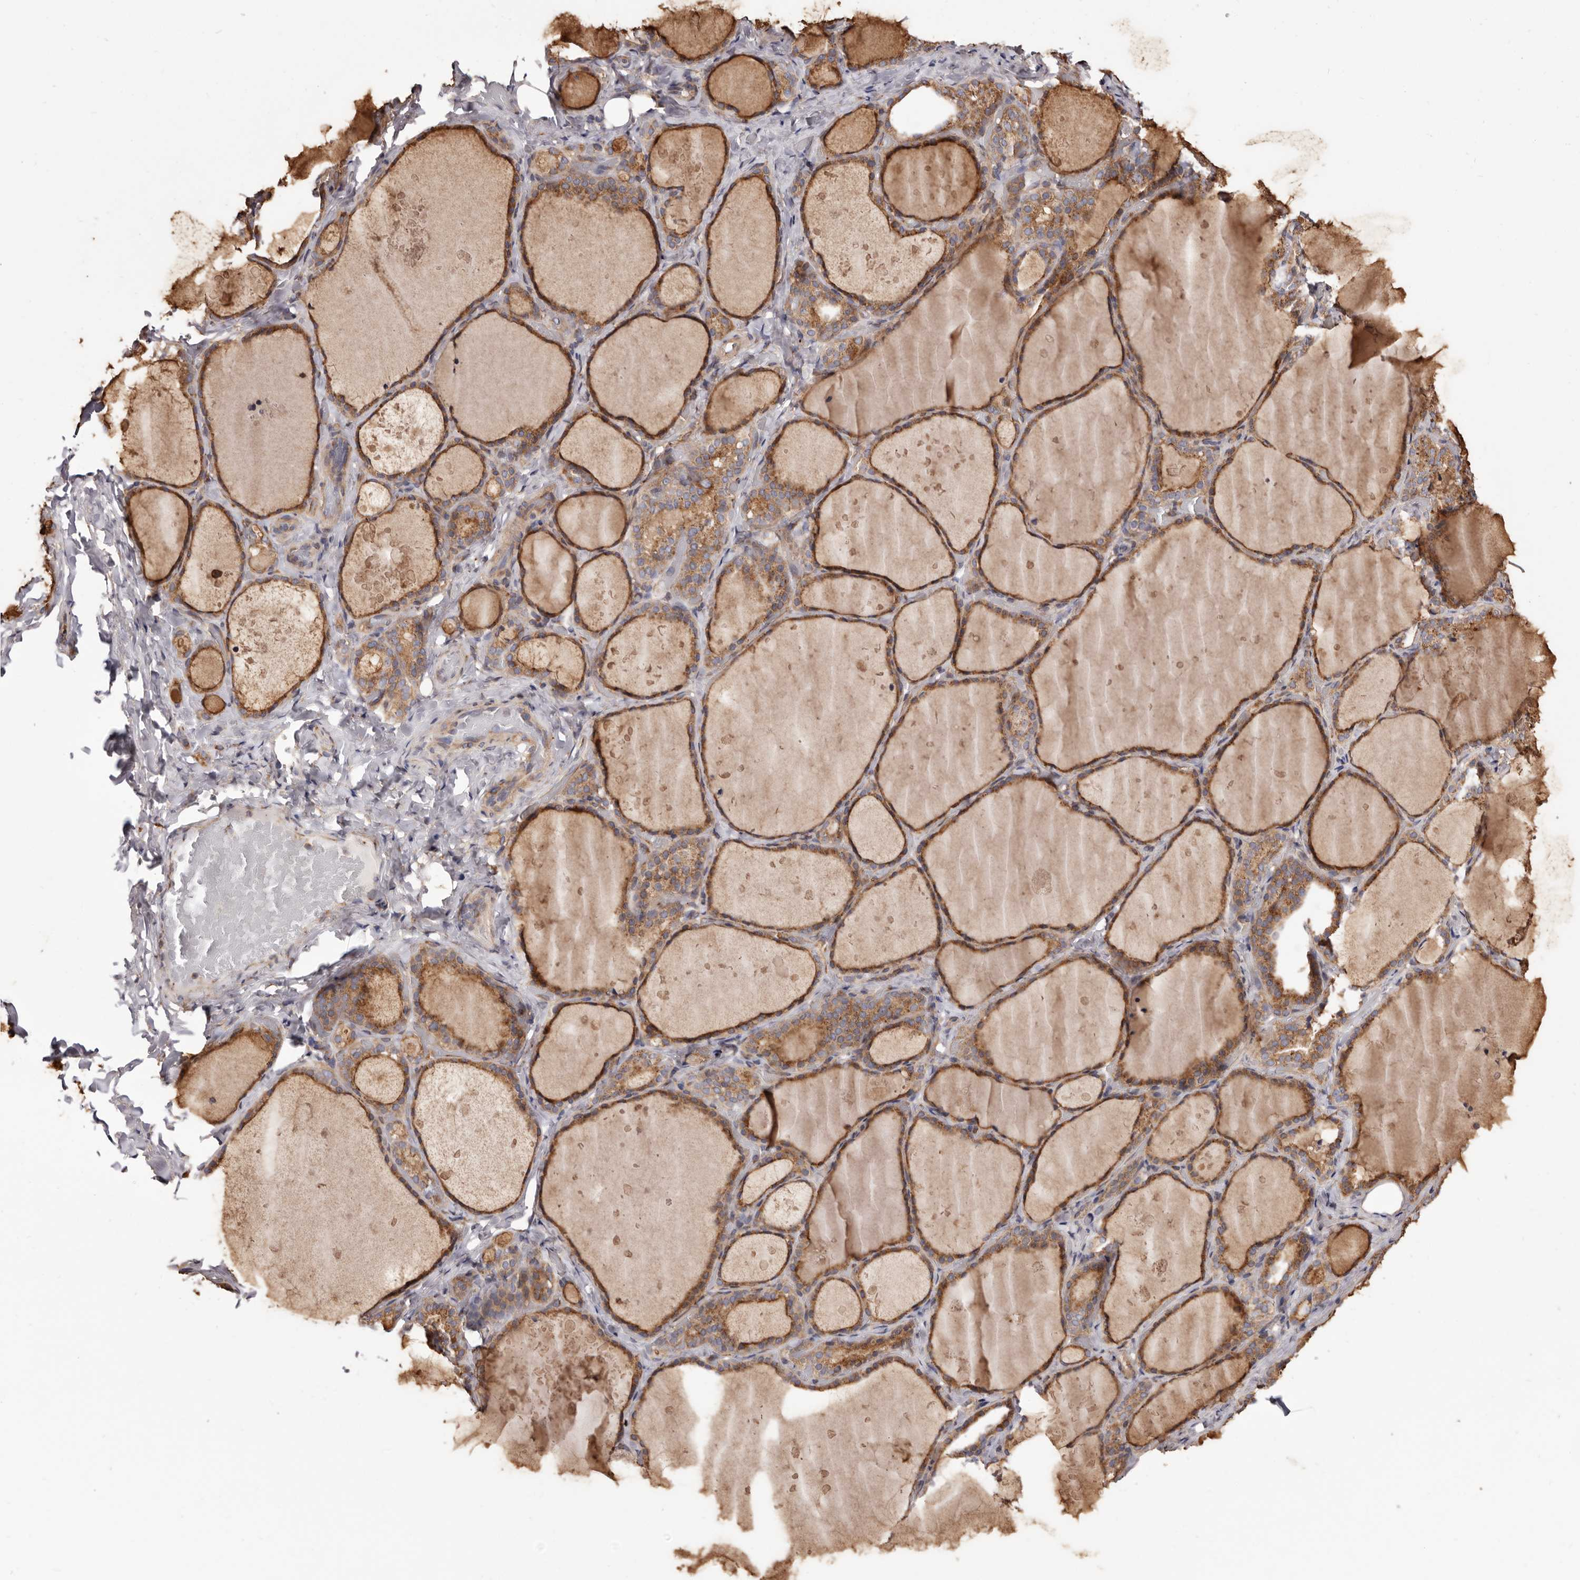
{"staining": {"intensity": "moderate", "quantity": ">75%", "location": "cytoplasmic/membranous"}, "tissue": "thyroid gland", "cell_type": "Glandular cells", "image_type": "normal", "snomed": [{"axis": "morphology", "description": "Normal tissue, NOS"}, {"axis": "topography", "description": "Thyroid gland"}], "caption": "Immunohistochemical staining of unremarkable thyroid gland shows >75% levels of moderate cytoplasmic/membranous protein staining in about >75% of glandular cells. The protein of interest is shown in brown color, while the nuclei are stained blue.", "gene": "COQ8B", "patient": {"sex": "female", "age": 44}}